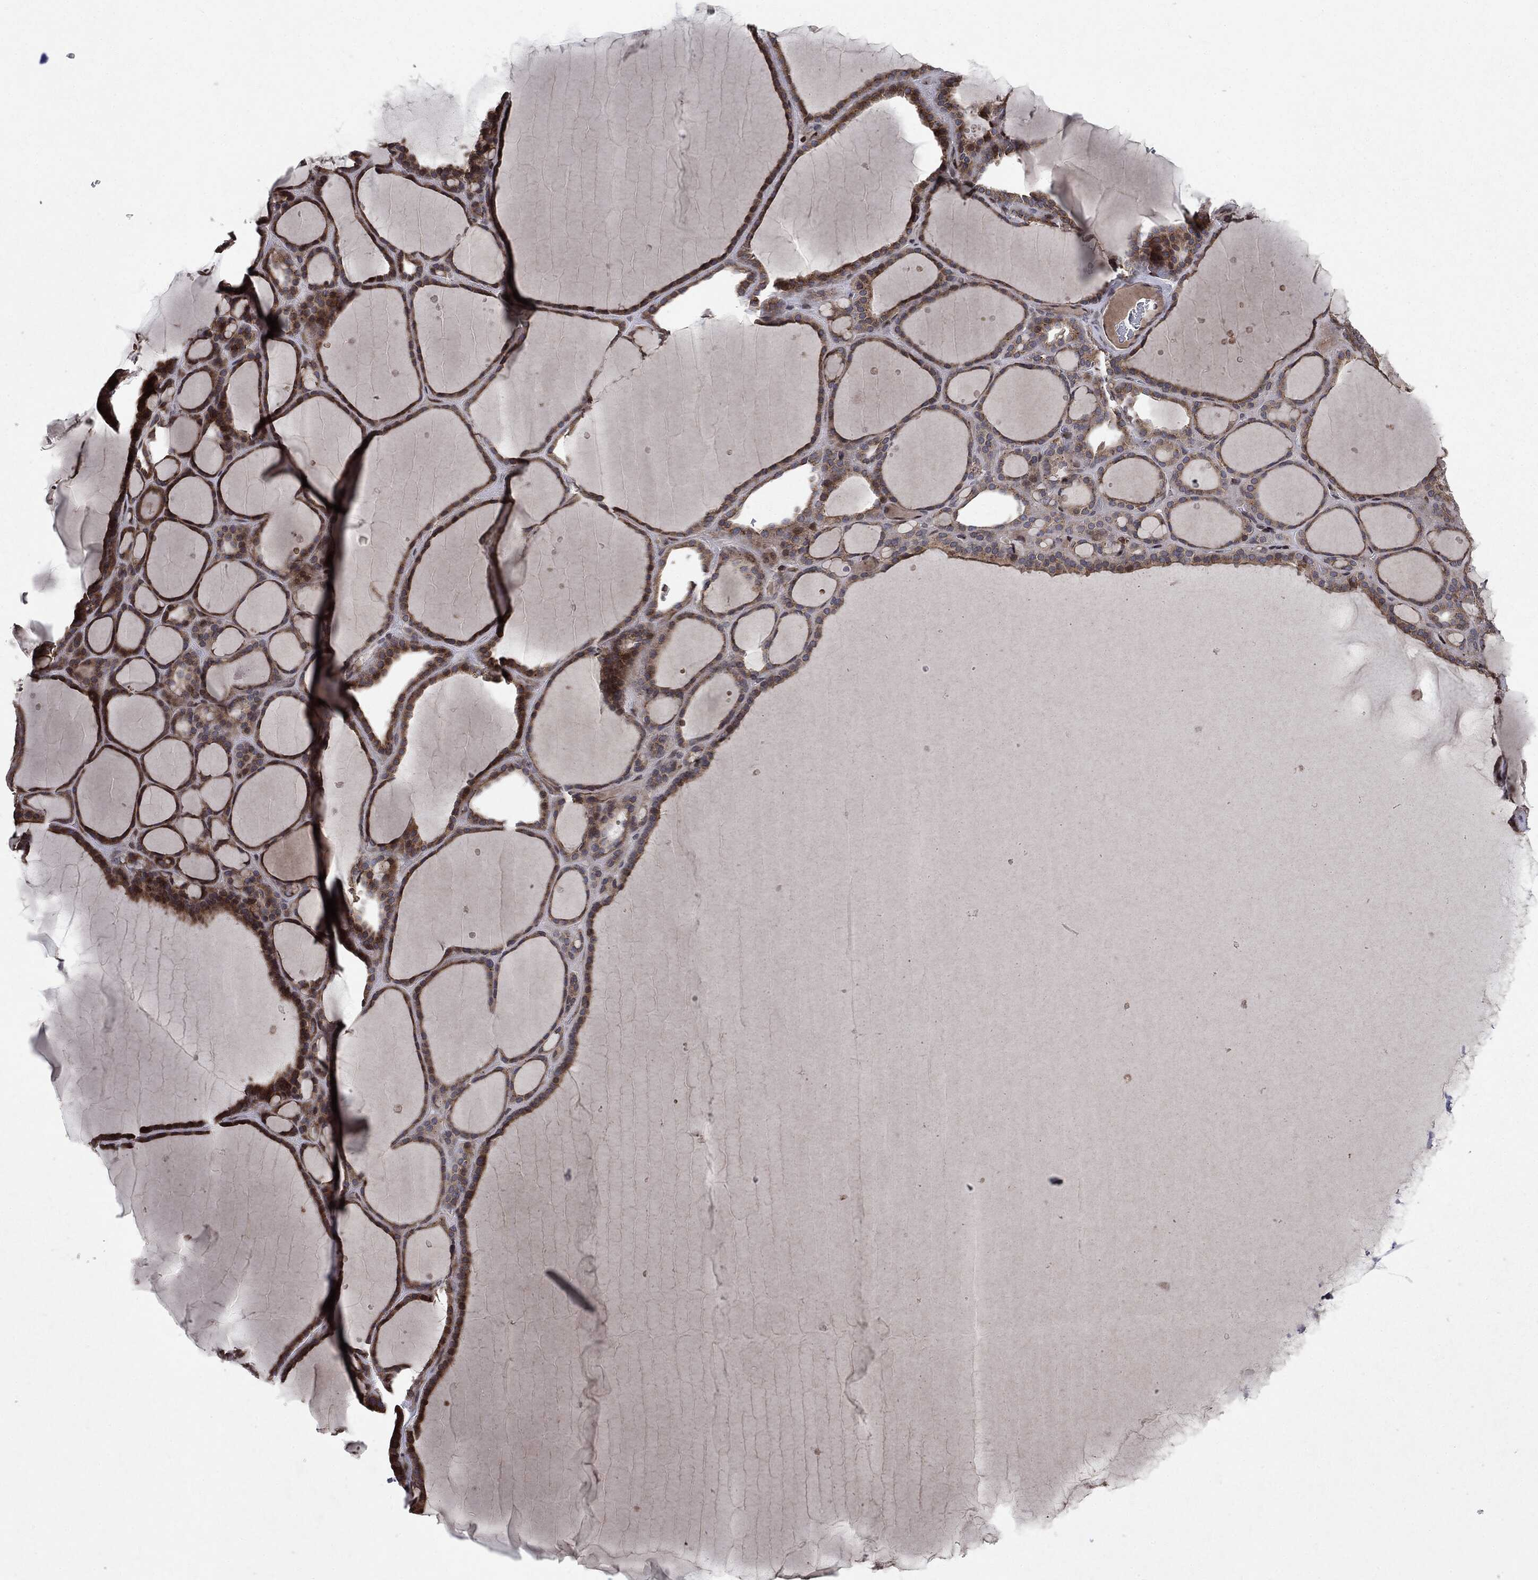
{"staining": {"intensity": "moderate", "quantity": ">75%", "location": "cytoplasmic/membranous"}, "tissue": "thyroid gland", "cell_type": "Glandular cells", "image_type": "normal", "snomed": [{"axis": "morphology", "description": "Normal tissue, NOS"}, {"axis": "topography", "description": "Thyroid gland"}], "caption": "Immunohistochemistry staining of unremarkable thyroid gland, which displays medium levels of moderate cytoplasmic/membranous staining in approximately >75% of glandular cells indicating moderate cytoplasmic/membranous protein positivity. The staining was performed using DAB (3,3'-diaminobenzidine) (brown) for protein detection and nuclei were counterstained in hematoxylin (blue).", "gene": "PLPPR2", "patient": {"sex": "male", "age": 63}}